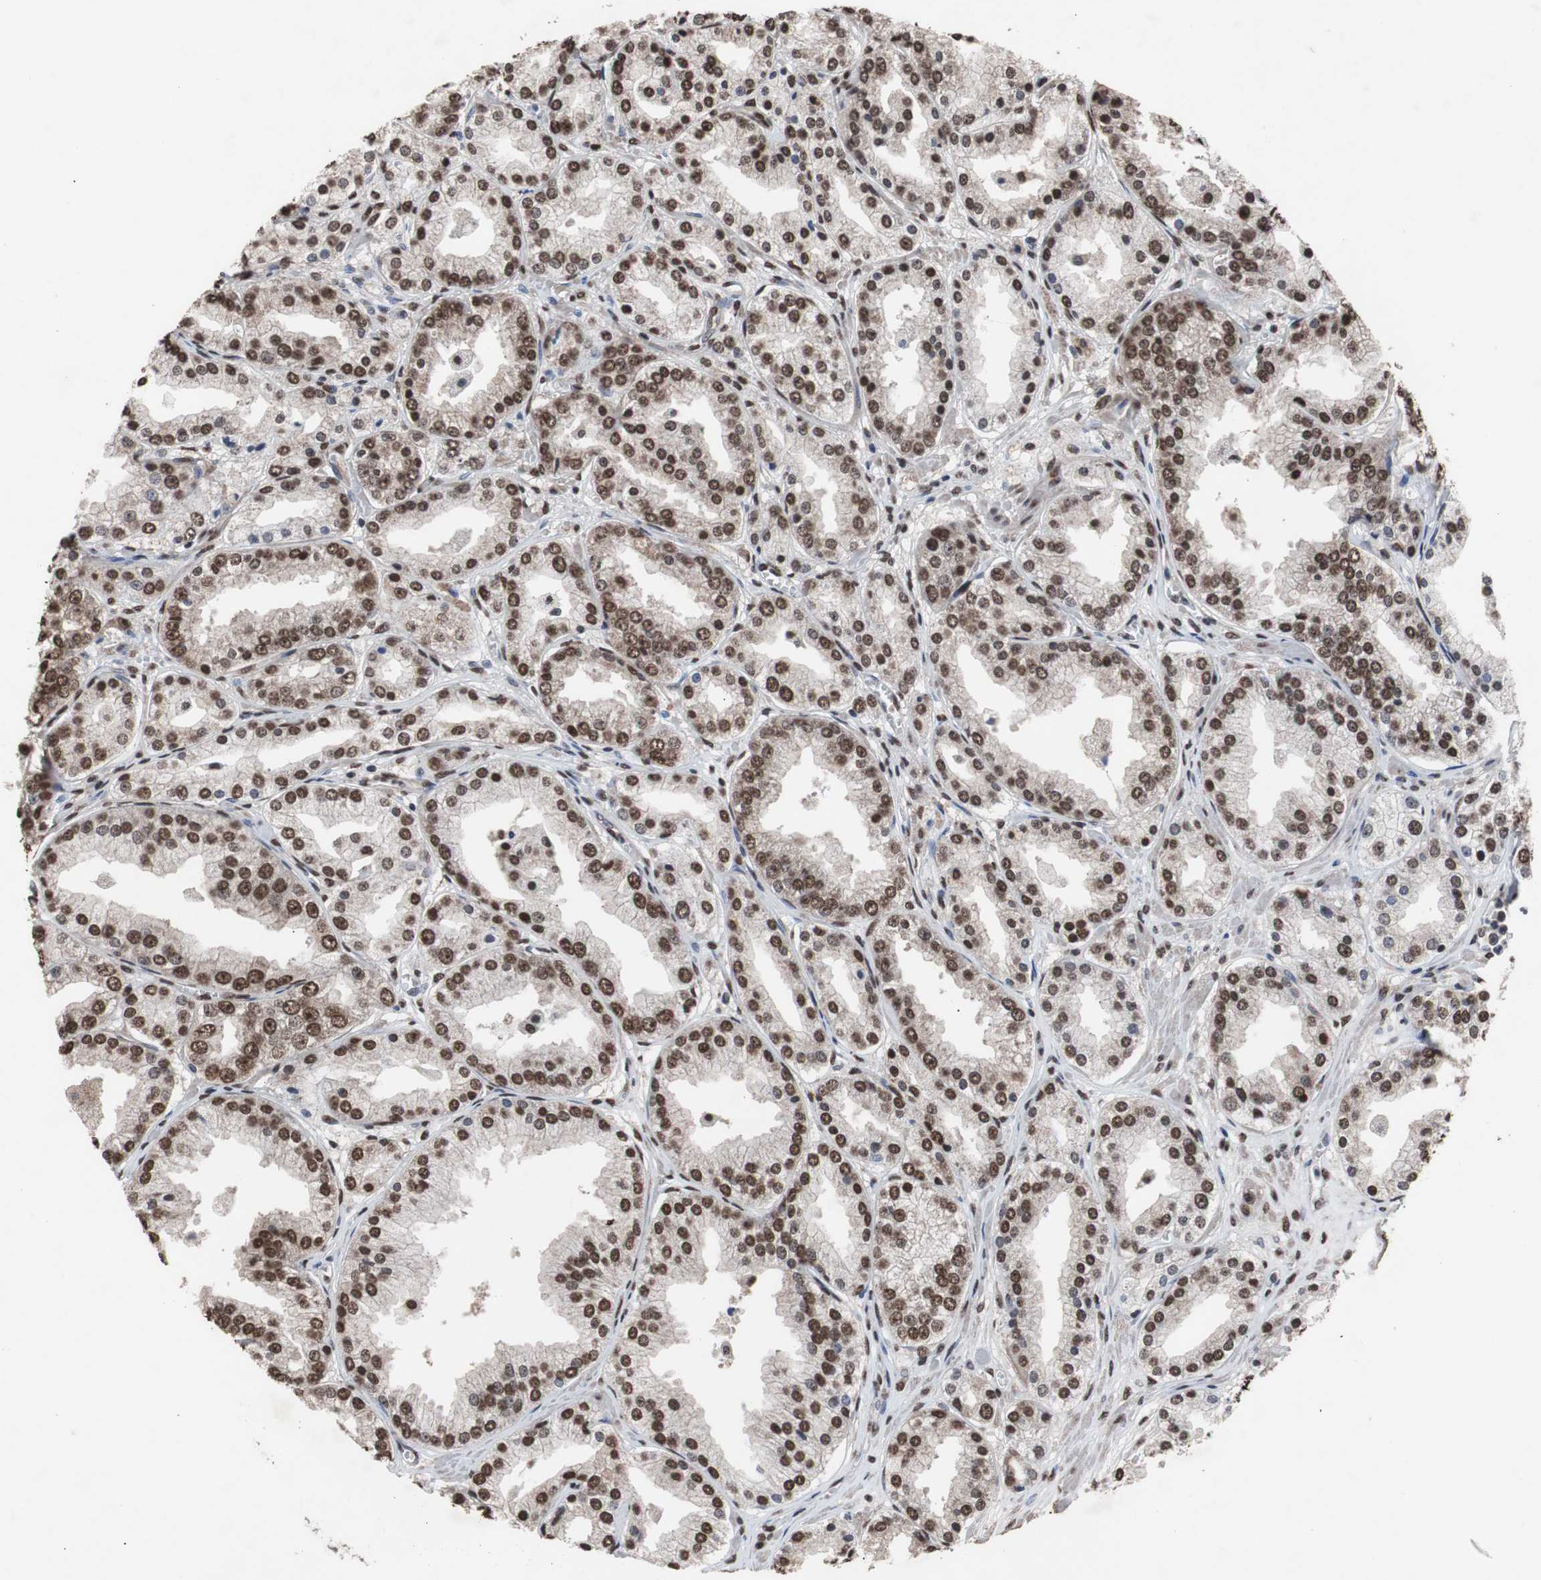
{"staining": {"intensity": "strong", "quantity": ">75%", "location": "nuclear"}, "tissue": "prostate cancer", "cell_type": "Tumor cells", "image_type": "cancer", "snomed": [{"axis": "morphology", "description": "Adenocarcinoma, High grade"}, {"axis": "topography", "description": "Prostate"}], "caption": "Prostate high-grade adenocarcinoma tissue shows strong nuclear staining in about >75% of tumor cells", "gene": "MED27", "patient": {"sex": "male", "age": 61}}